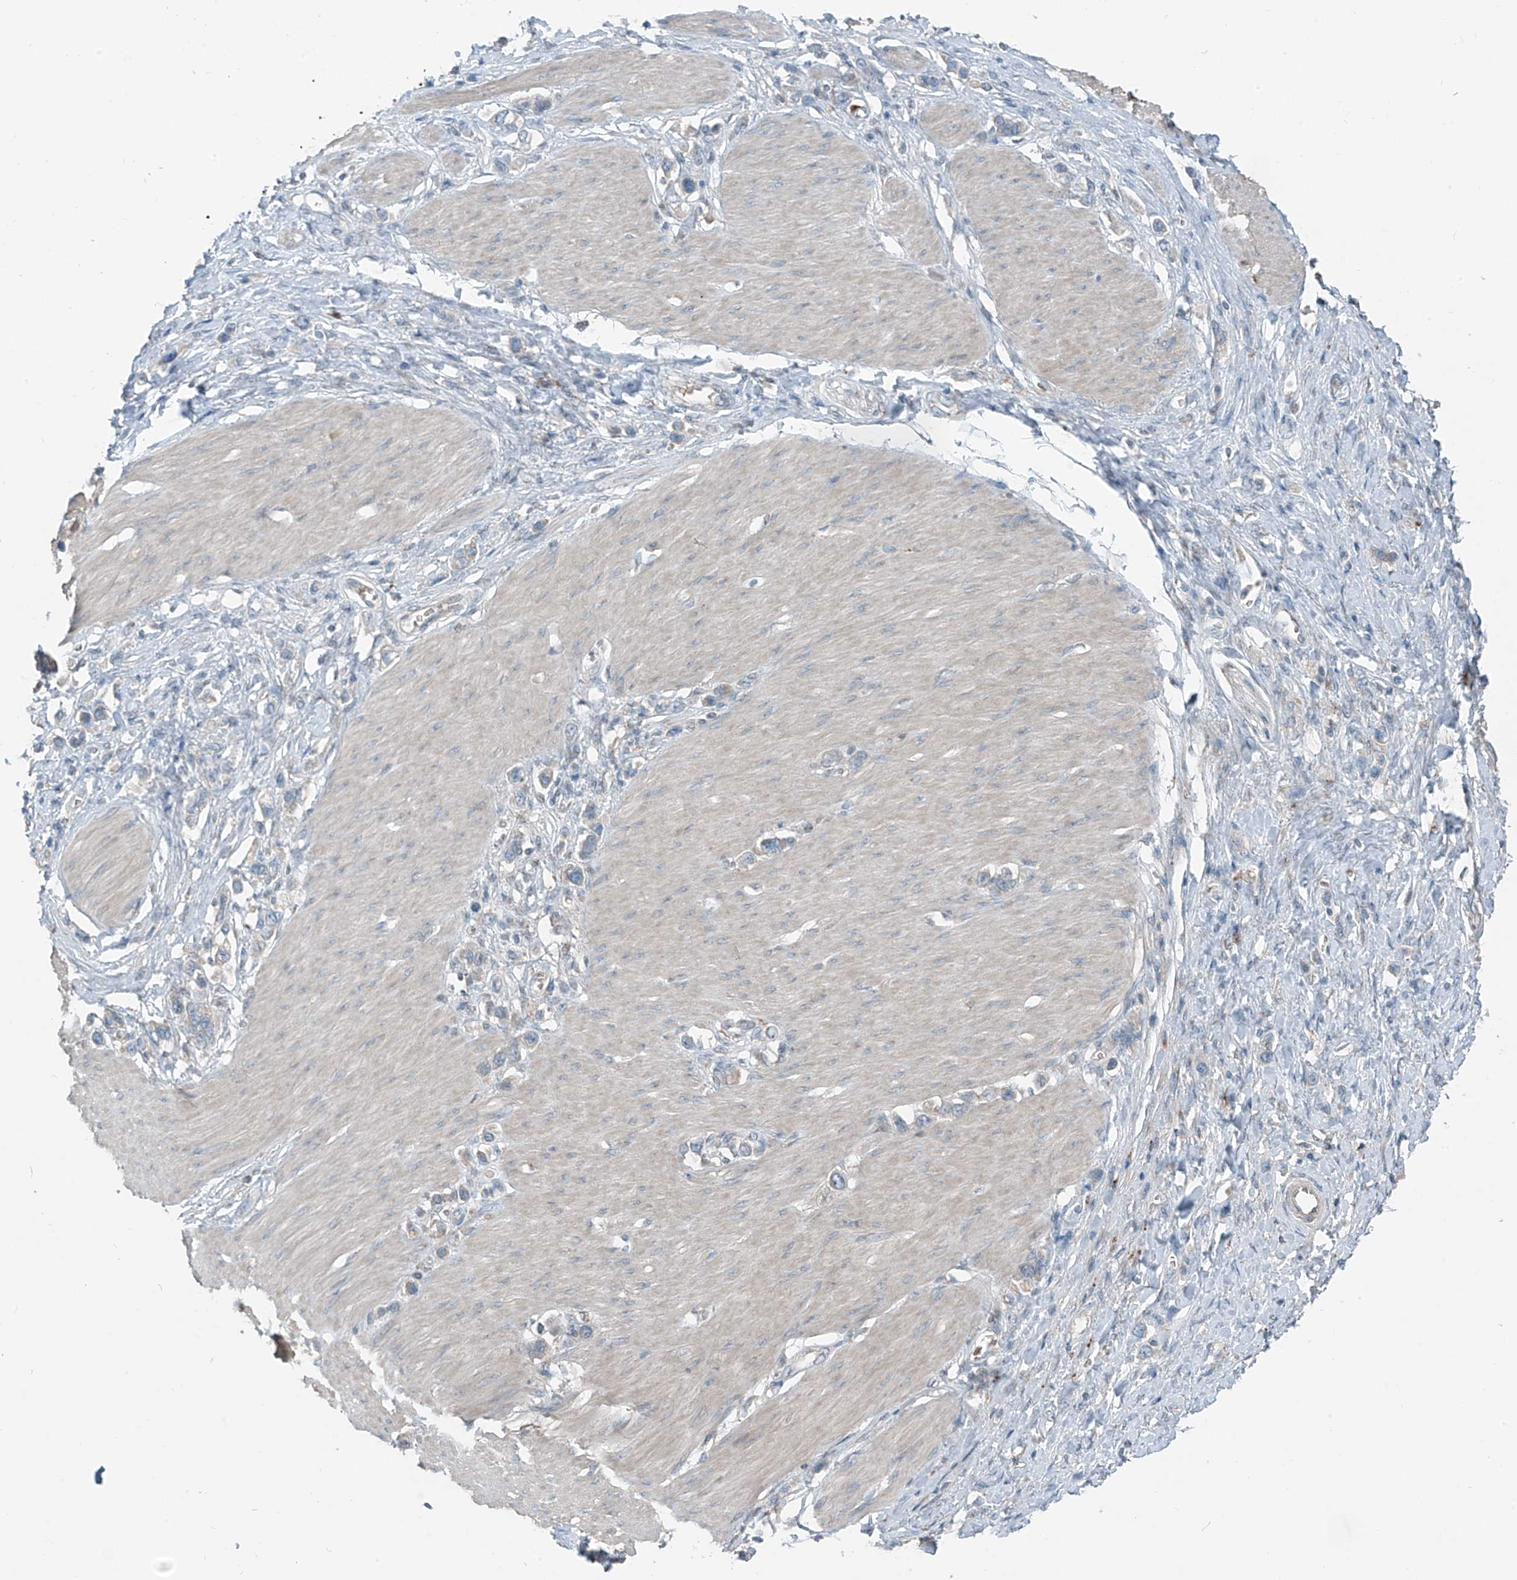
{"staining": {"intensity": "negative", "quantity": "none", "location": "none"}, "tissue": "stomach cancer", "cell_type": "Tumor cells", "image_type": "cancer", "snomed": [{"axis": "morphology", "description": "Normal tissue, NOS"}, {"axis": "morphology", "description": "Adenocarcinoma, NOS"}, {"axis": "topography", "description": "Stomach, upper"}, {"axis": "topography", "description": "Stomach"}], "caption": "High magnification brightfield microscopy of stomach cancer stained with DAB (brown) and counterstained with hematoxylin (blue): tumor cells show no significant positivity.", "gene": "SLC12A6", "patient": {"sex": "female", "age": 65}}